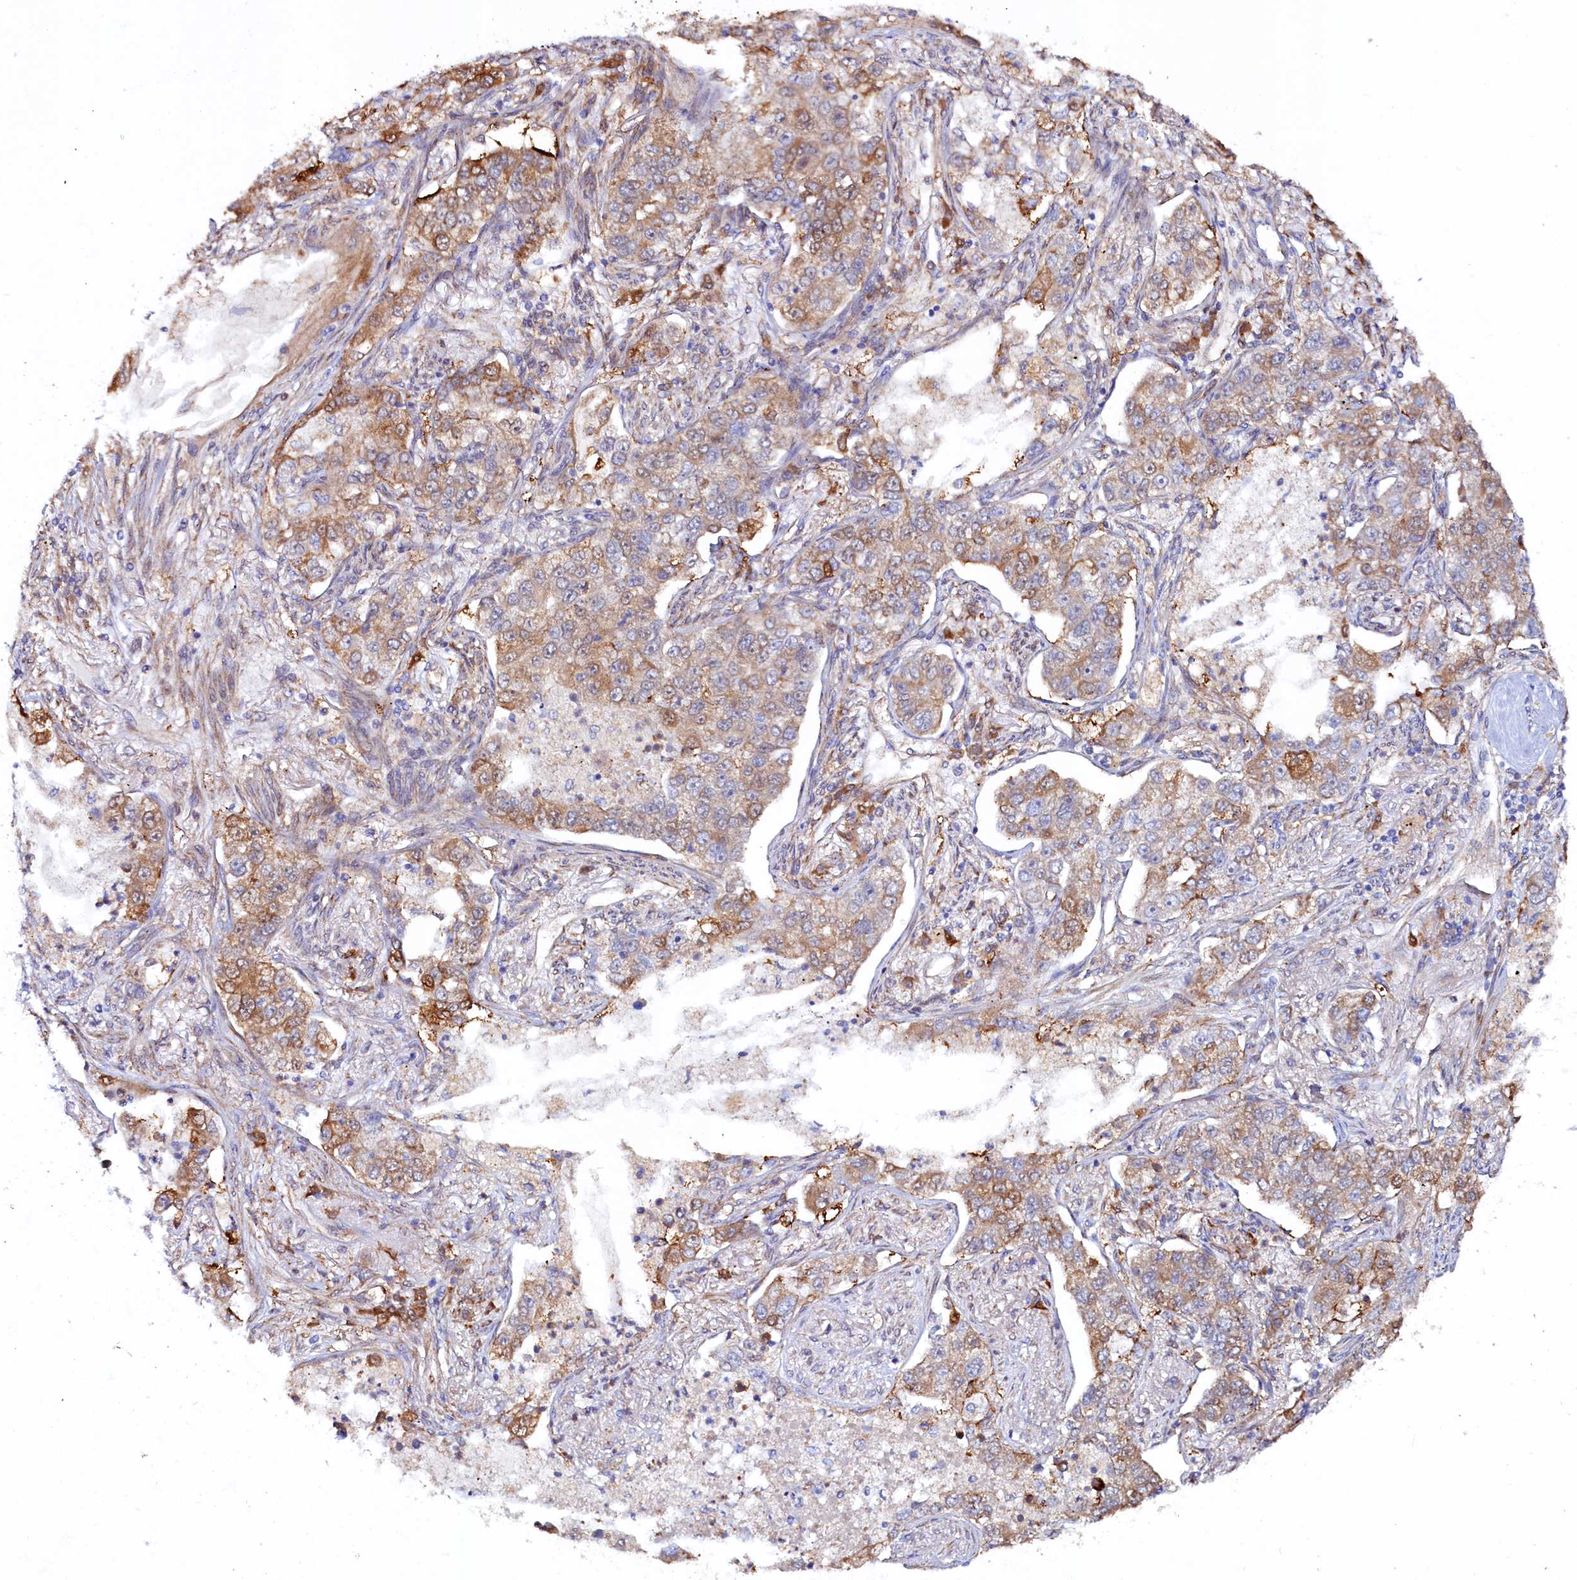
{"staining": {"intensity": "moderate", "quantity": "25%-75%", "location": "cytoplasmic/membranous"}, "tissue": "lung cancer", "cell_type": "Tumor cells", "image_type": "cancer", "snomed": [{"axis": "morphology", "description": "Adenocarcinoma, NOS"}, {"axis": "topography", "description": "Lung"}], "caption": "This is an image of immunohistochemistry (IHC) staining of lung cancer, which shows moderate expression in the cytoplasmic/membranous of tumor cells.", "gene": "ASTE1", "patient": {"sex": "male", "age": 49}}